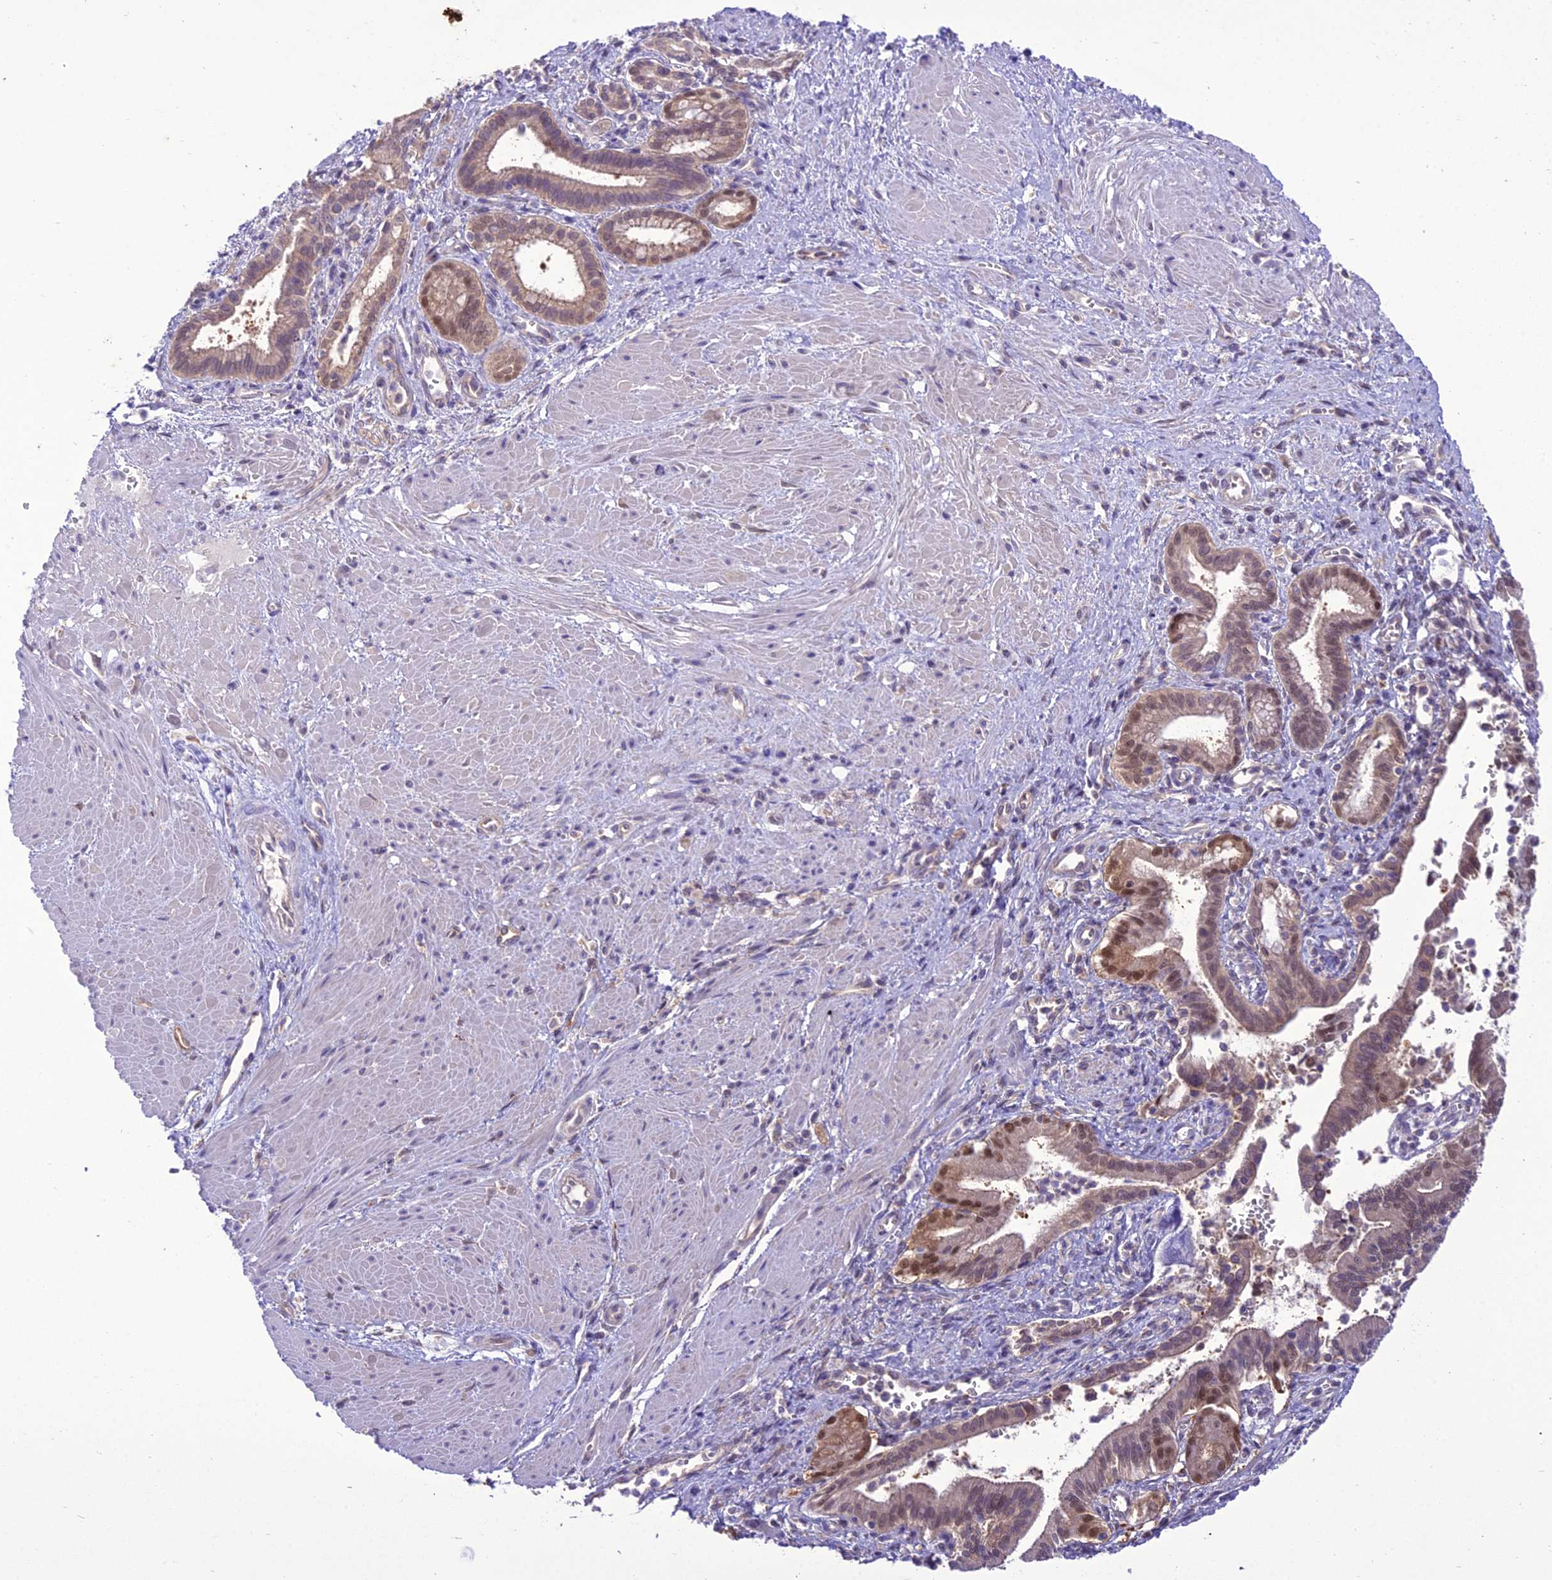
{"staining": {"intensity": "moderate", "quantity": "<25%", "location": "nuclear"}, "tissue": "pancreatic cancer", "cell_type": "Tumor cells", "image_type": "cancer", "snomed": [{"axis": "morphology", "description": "Adenocarcinoma, NOS"}, {"axis": "topography", "description": "Pancreas"}], "caption": "IHC histopathology image of pancreatic adenocarcinoma stained for a protein (brown), which exhibits low levels of moderate nuclear positivity in about <25% of tumor cells.", "gene": "BORCS6", "patient": {"sex": "male", "age": 78}}